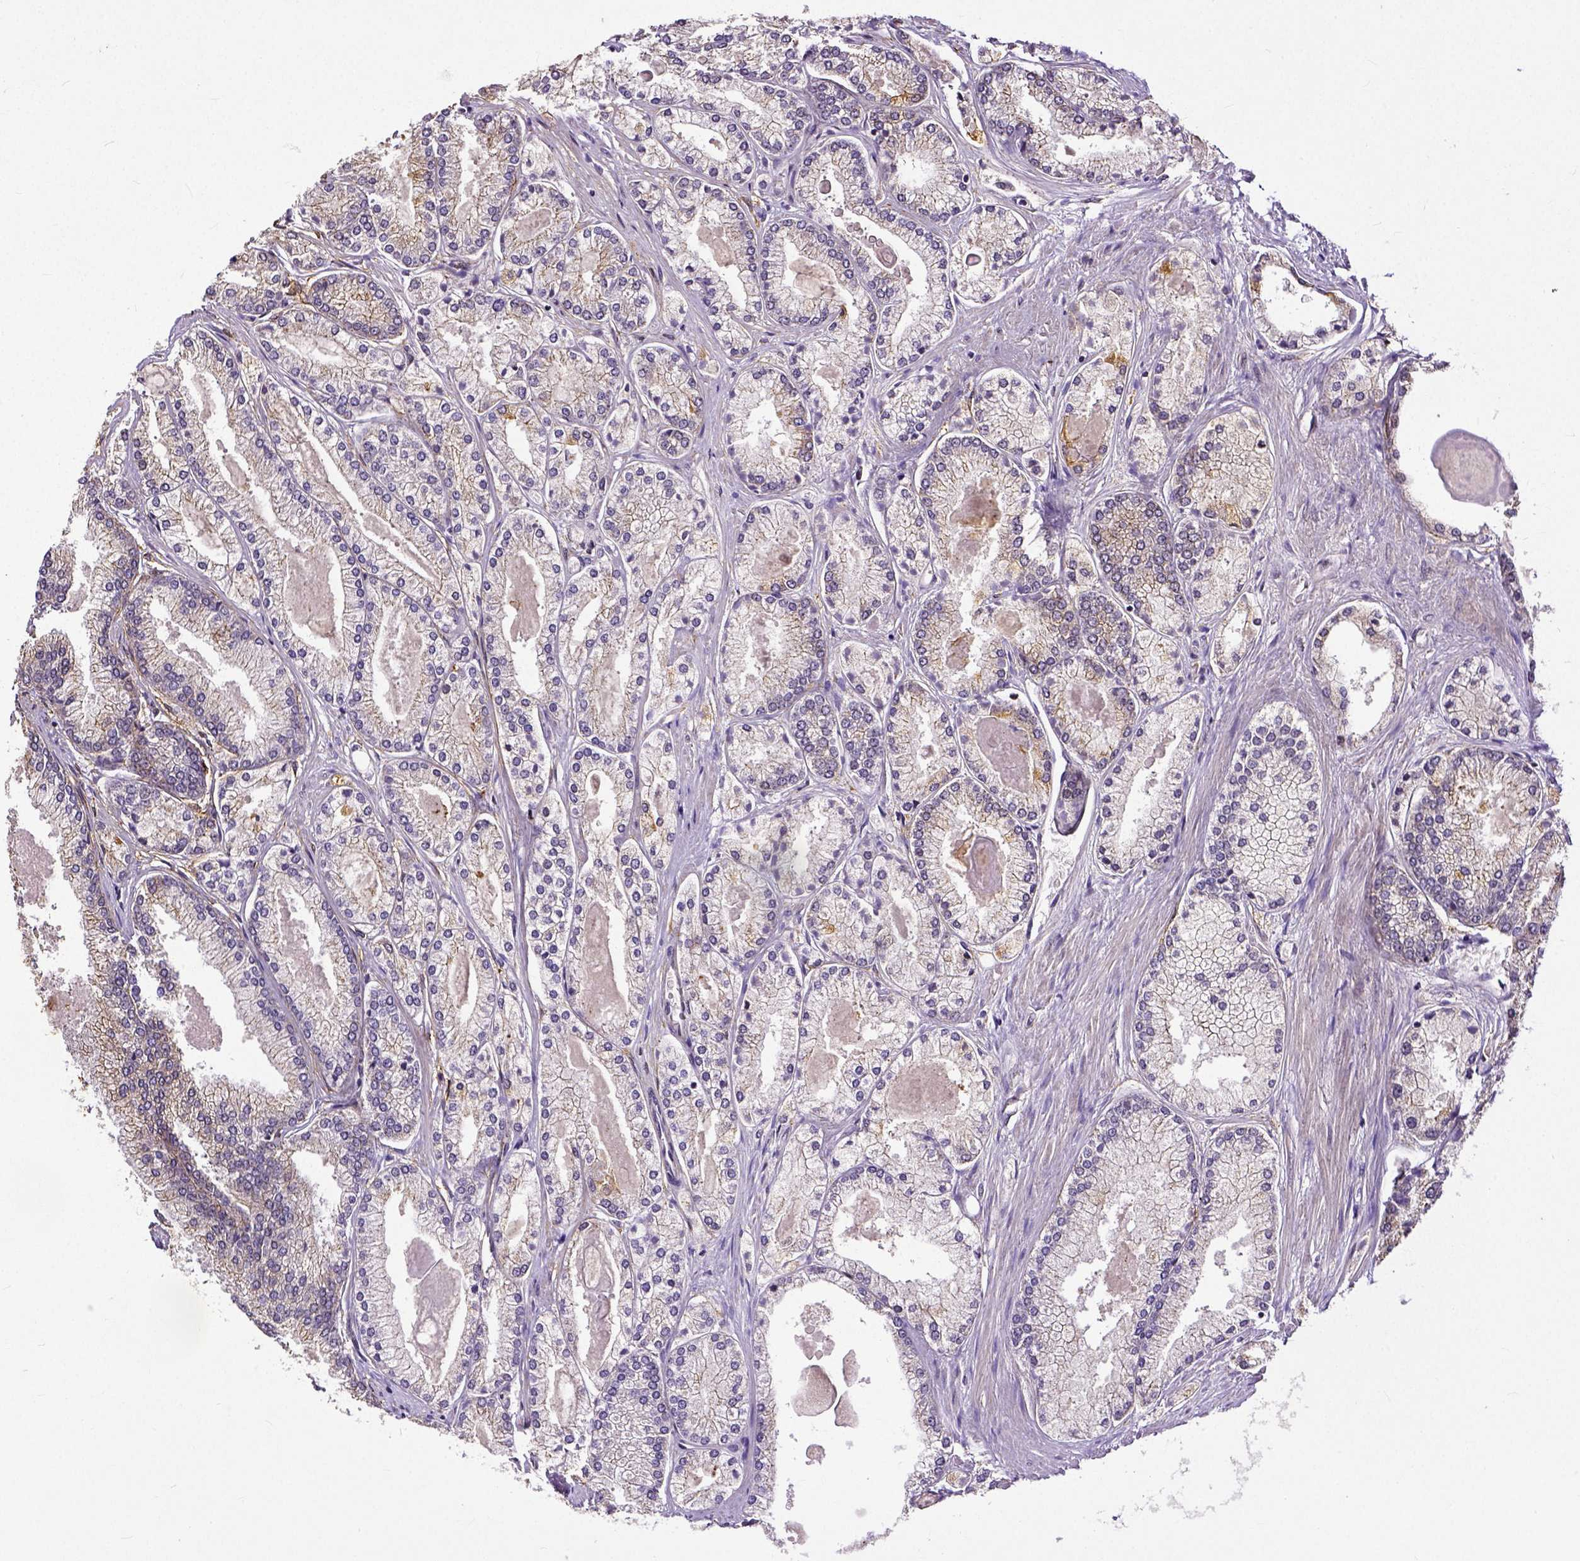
{"staining": {"intensity": "weak", "quantity": "25%-75%", "location": "cytoplasmic/membranous"}, "tissue": "prostate cancer", "cell_type": "Tumor cells", "image_type": "cancer", "snomed": [{"axis": "morphology", "description": "Adenocarcinoma, High grade"}, {"axis": "topography", "description": "Prostate"}], "caption": "Immunohistochemical staining of prostate high-grade adenocarcinoma exhibits low levels of weak cytoplasmic/membranous protein staining in about 25%-75% of tumor cells. (Brightfield microscopy of DAB IHC at high magnification).", "gene": "DICER1", "patient": {"sex": "male", "age": 68}}